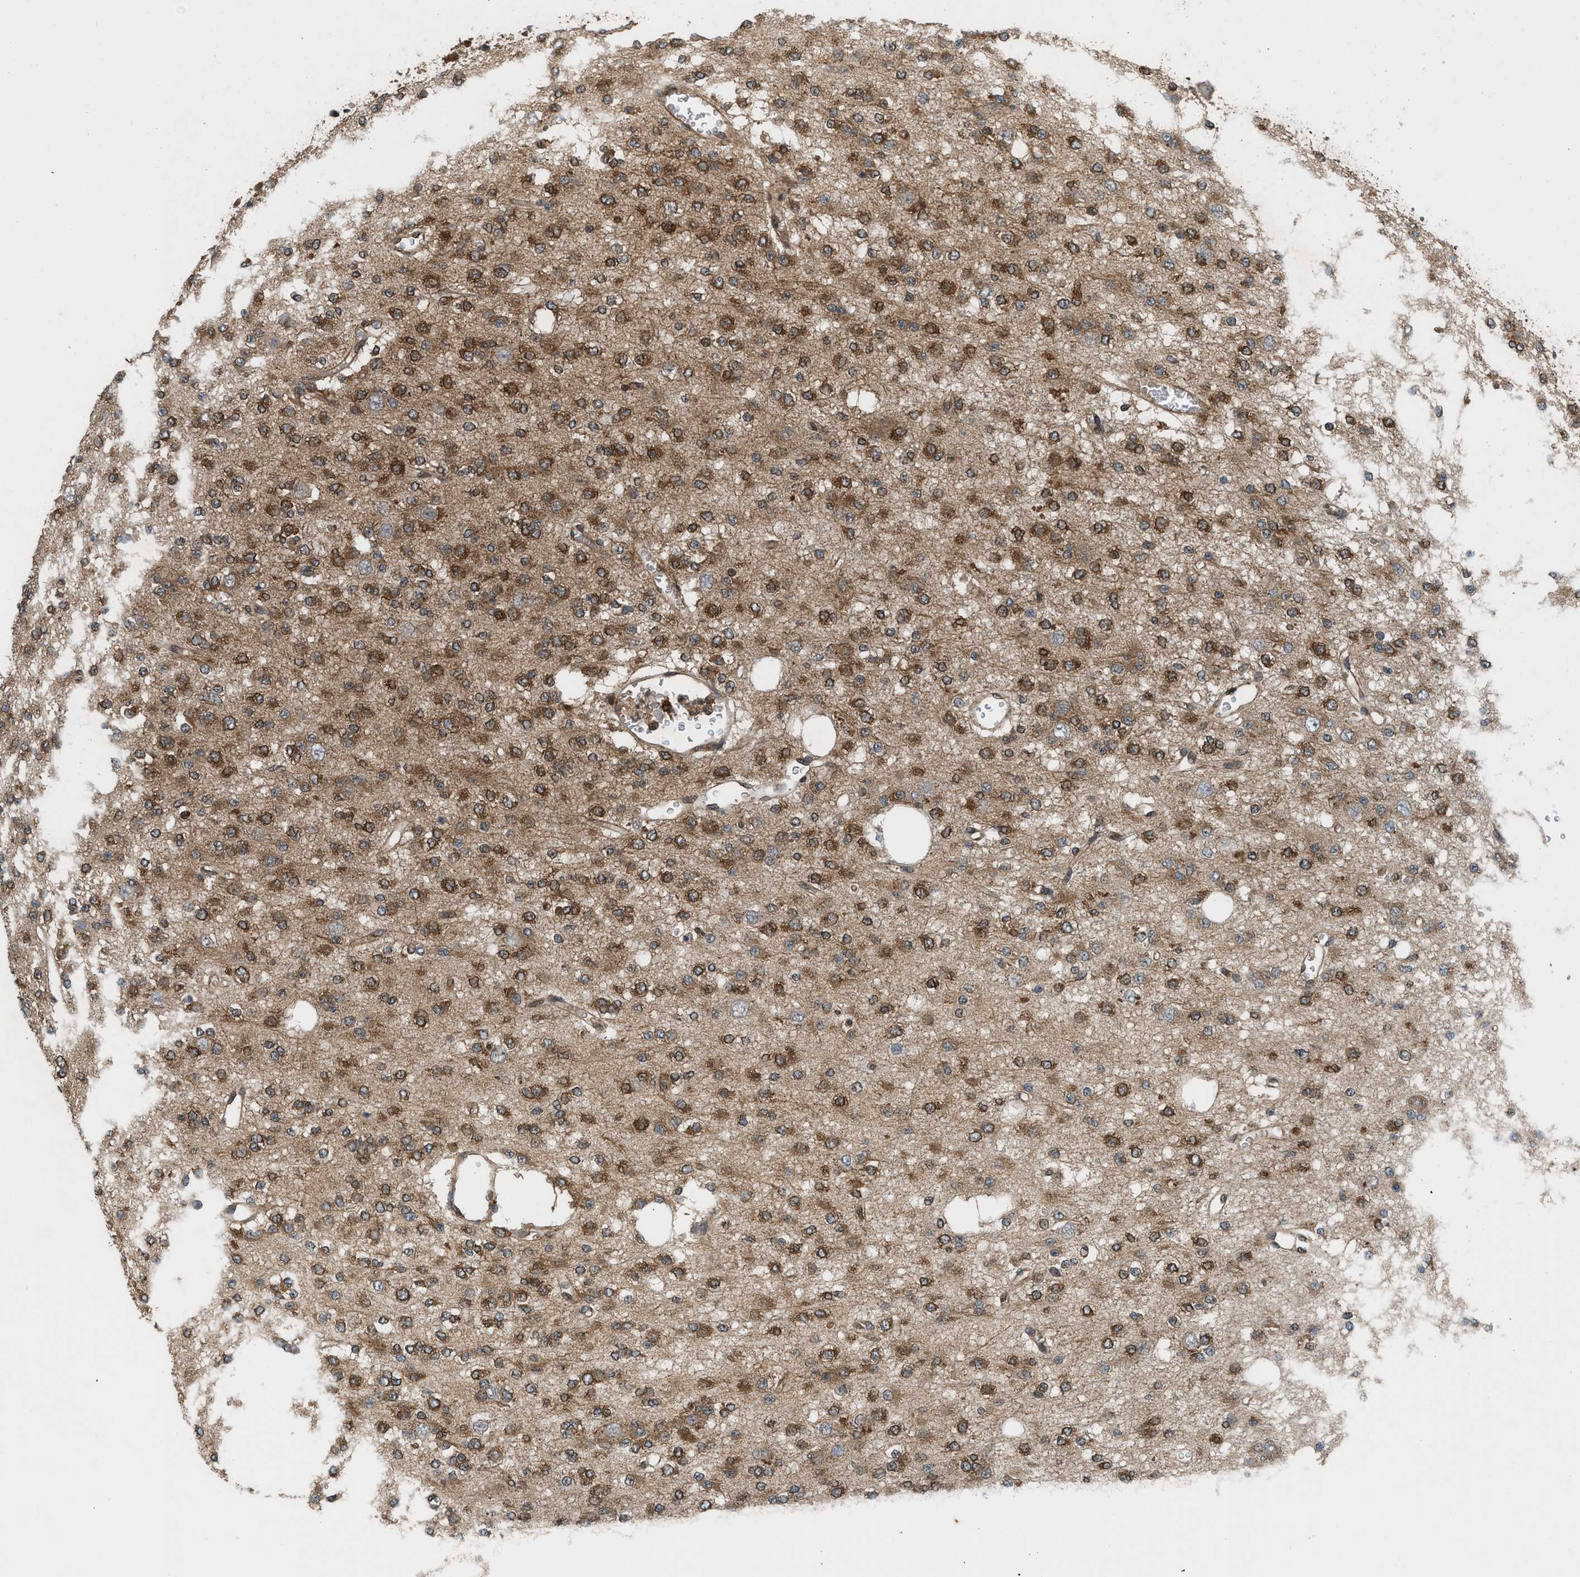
{"staining": {"intensity": "moderate", "quantity": ">75%", "location": "cytoplasmic/membranous"}, "tissue": "glioma", "cell_type": "Tumor cells", "image_type": "cancer", "snomed": [{"axis": "morphology", "description": "Glioma, malignant, Low grade"}, {"axis": "topography", "description": "Brain"}], "caption": "IHC histopathology image of glioma stained for a protein (brown), which shows medium levels of moderate cytoplasmic/membranous staining in approximately >75% of tumor cells.", "gene": "OXSR1", "patient": {"sex": "male", "age": 38}}